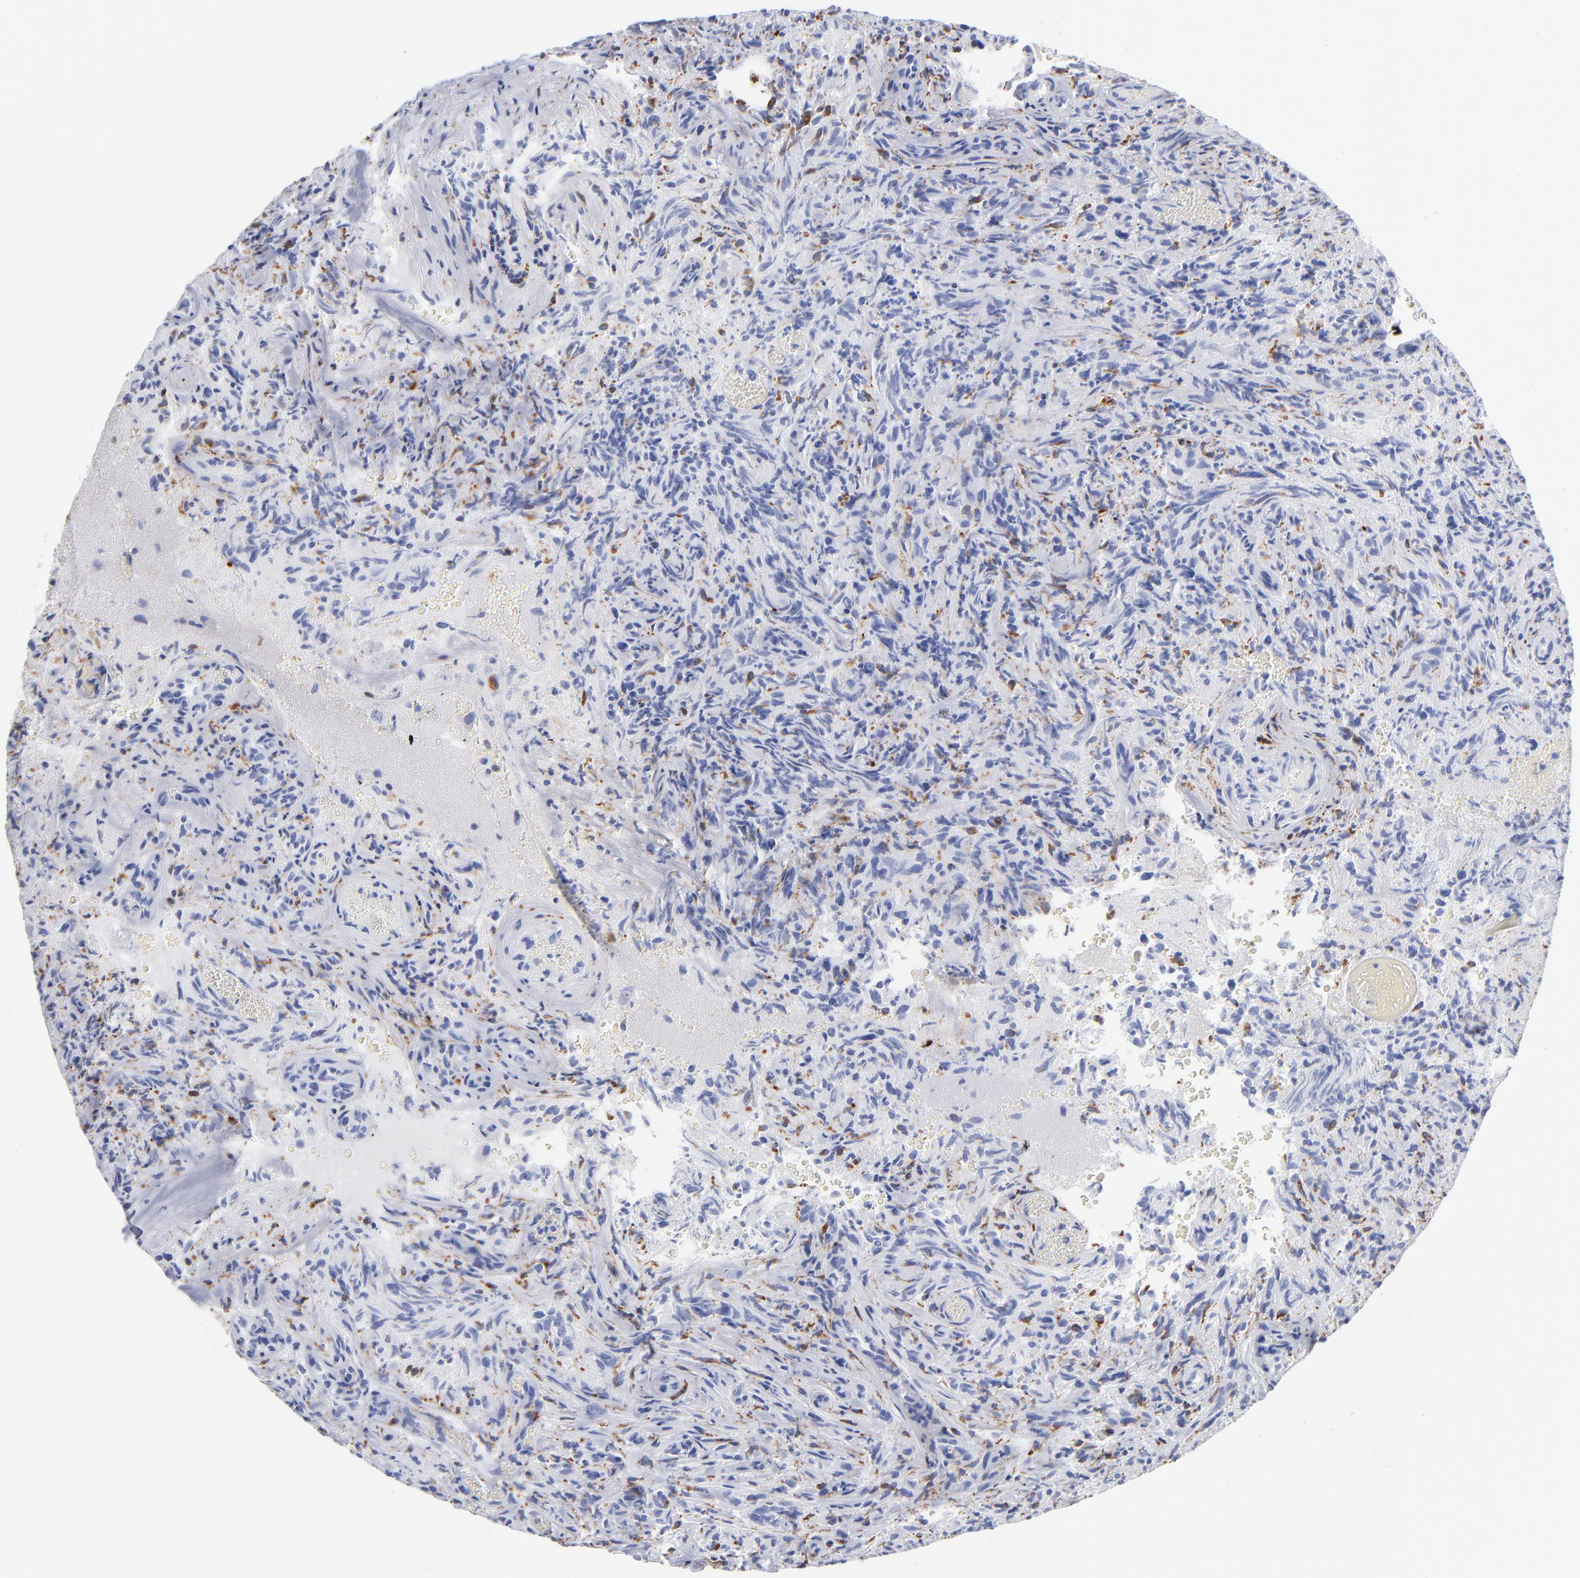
{"staining": {"intensity": "negative", "quantity": "none", "location": "none"}, "tissue": "glioma", "cell_type": "Tumor cells", "image_type": "cancer", "snomed": [{"axis": "morphology", "description": "Normal tissue, NOS"}, {"axis": "morphology", "description": "Glioma, malignant, High grade"}, {"axis": "topography", "description": "Cerebral cortex"}], "caption": "Immunohistochemistry (IHC) image of neoplastic tissue: glioma stained with DAB (3,3'-diaminobenzidine) reveals no significant protein positivity in tumor cells.", "gene": "CD180", "patient": {"sex": "male", "age": 75}}